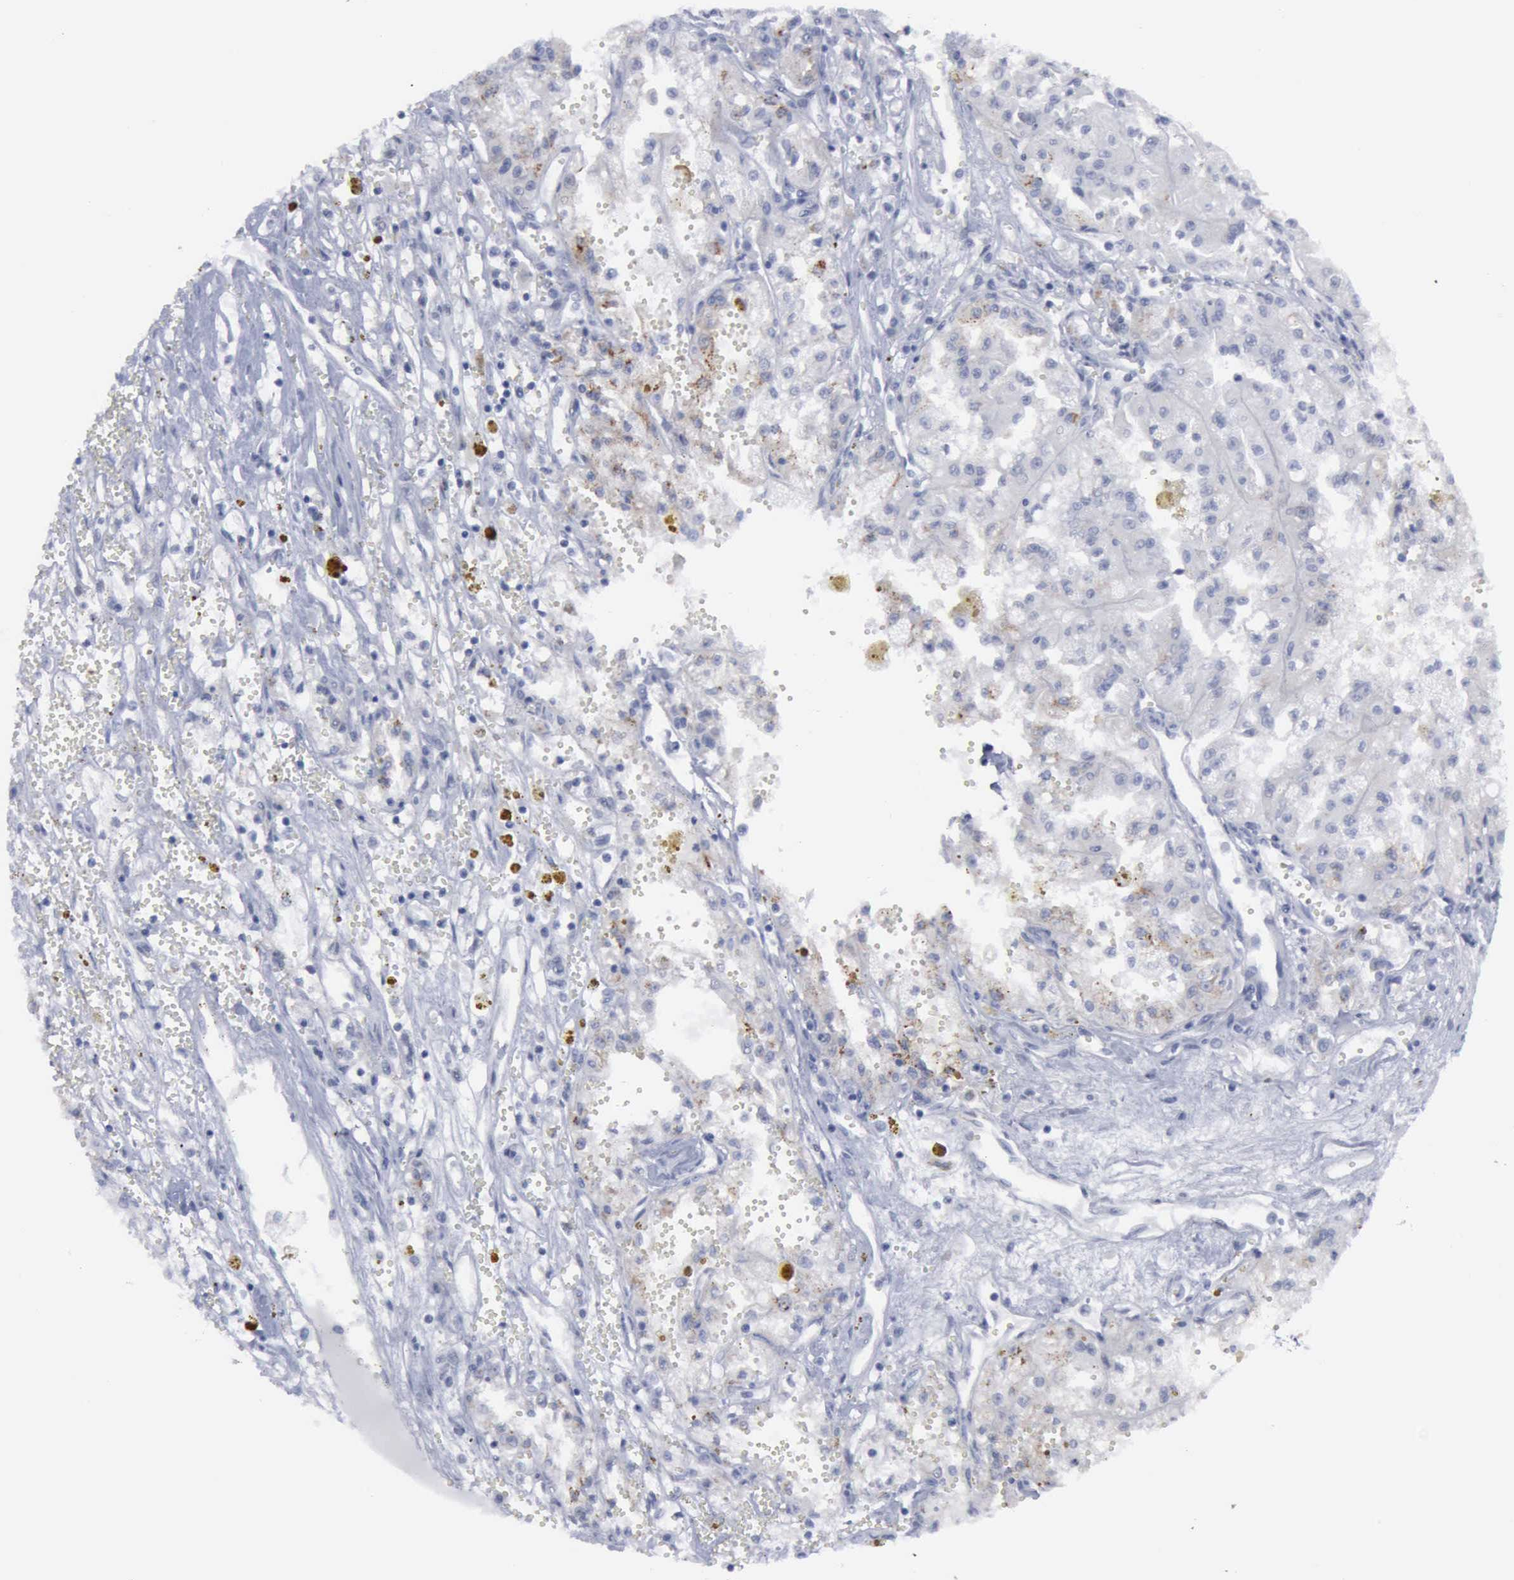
{"staining": {"intensity": "negative", "quantity": "none", "location": "none"}, "tissue": "renal cancer", "cell_type": "Tumor cells", "image_type": "cancer", "snomed": [{"axis": "morphology", "description": "Adenocarcinoma, NOS"}, {"axis": "topography", "description": "Kidney"}], "caption": "The micrograph exhibits no staining of tumor cells in renal adenocarcinoma.", "gene": "VCAM1", "patient": {"sex": "male", "age": 78}}